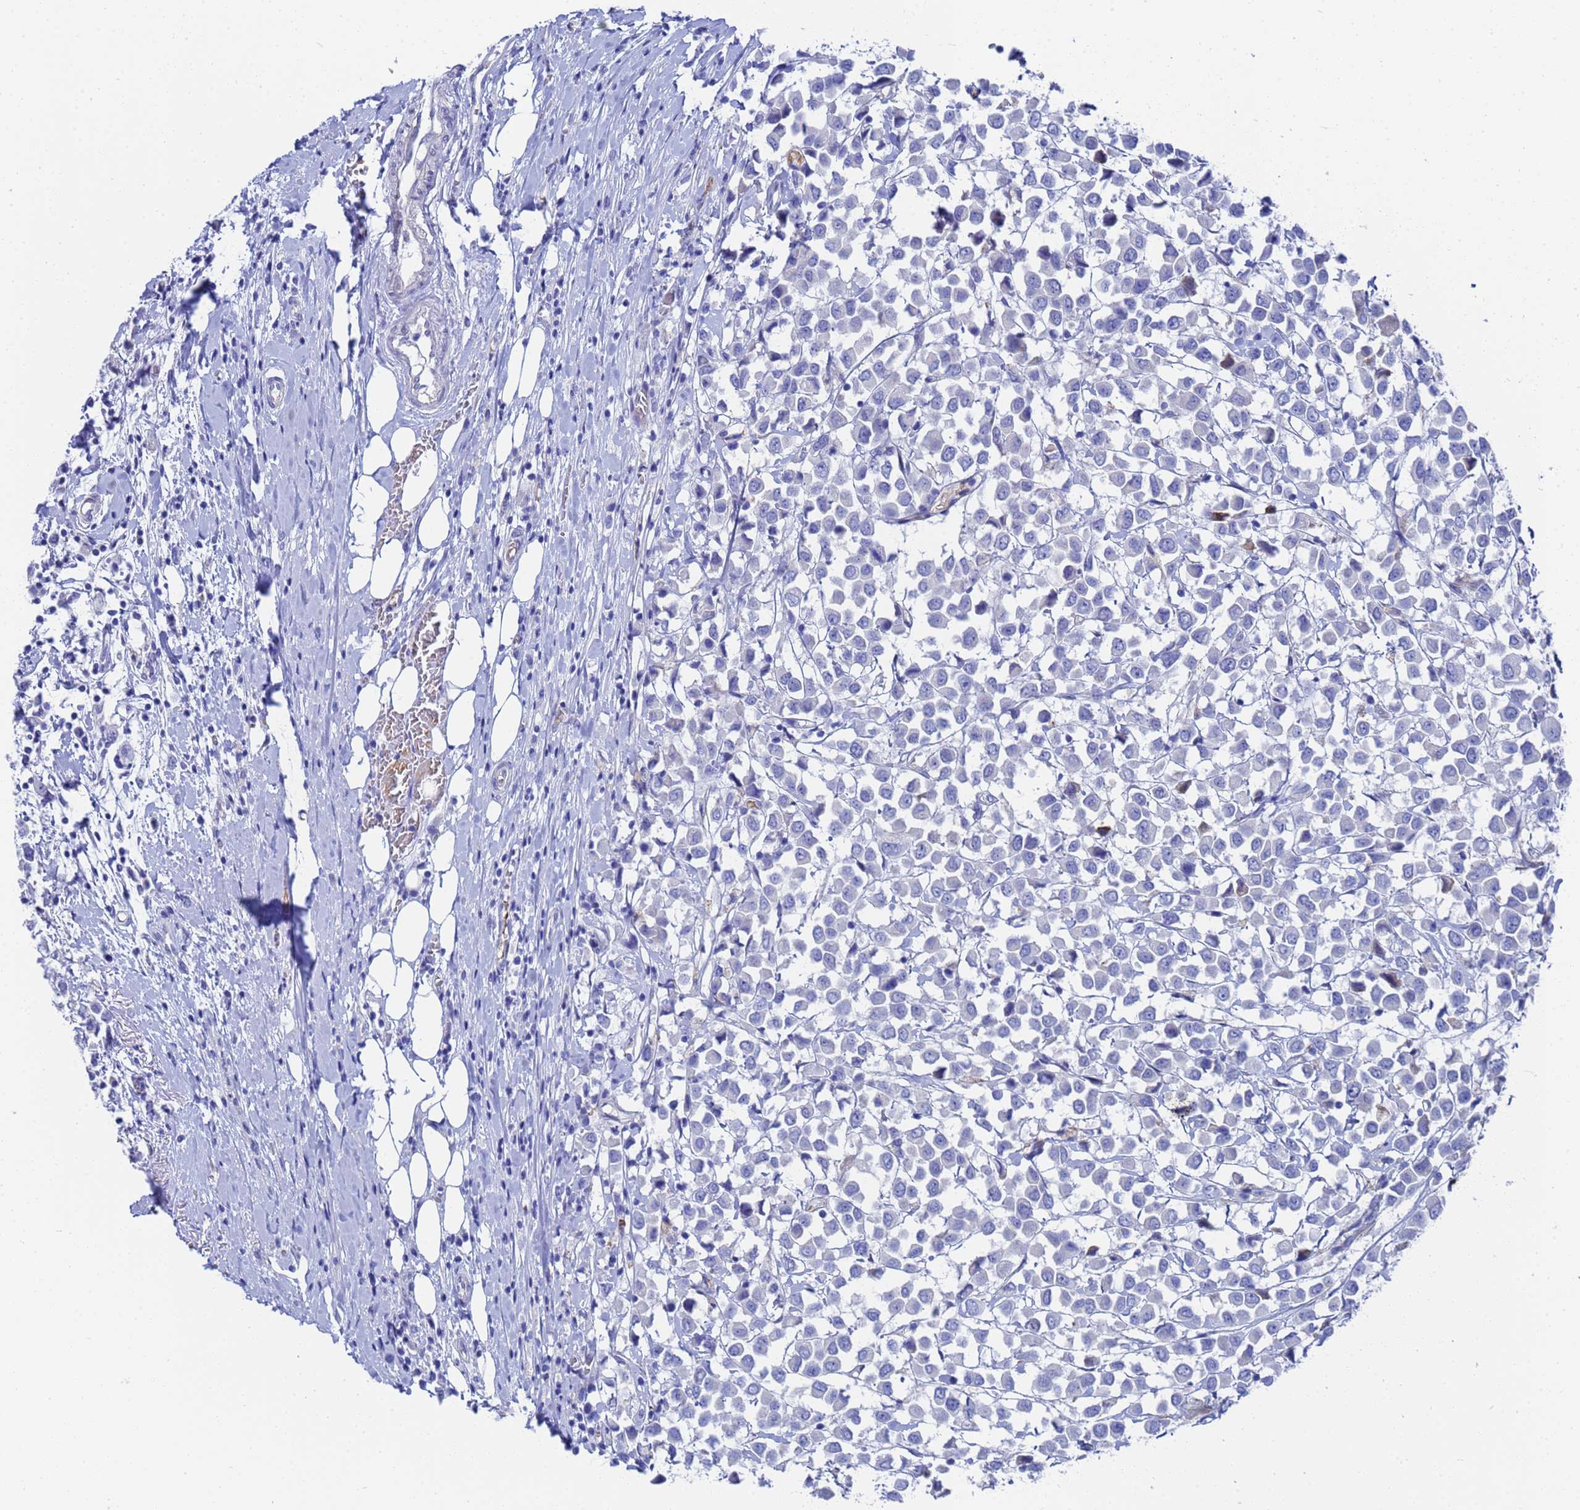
{"staining": {"intensity": "negative", "quantity": "none", "location": "none"}, "tissue": "breast cancer", "cell_type": "Tumor cells", "image_type": "cancer", "snomed": [{"axis": "morphology", "description": "Duct carcinoma"}, {"axis": "topography", "description": "Breast"}], "caption": "This is a micrograph of IHC staining of infiltrating ductal carcinoma (breast), which shows no staining in tumor cells.", "gene": "ZNF26", "patient": {"sex": "female", "age": 61}}